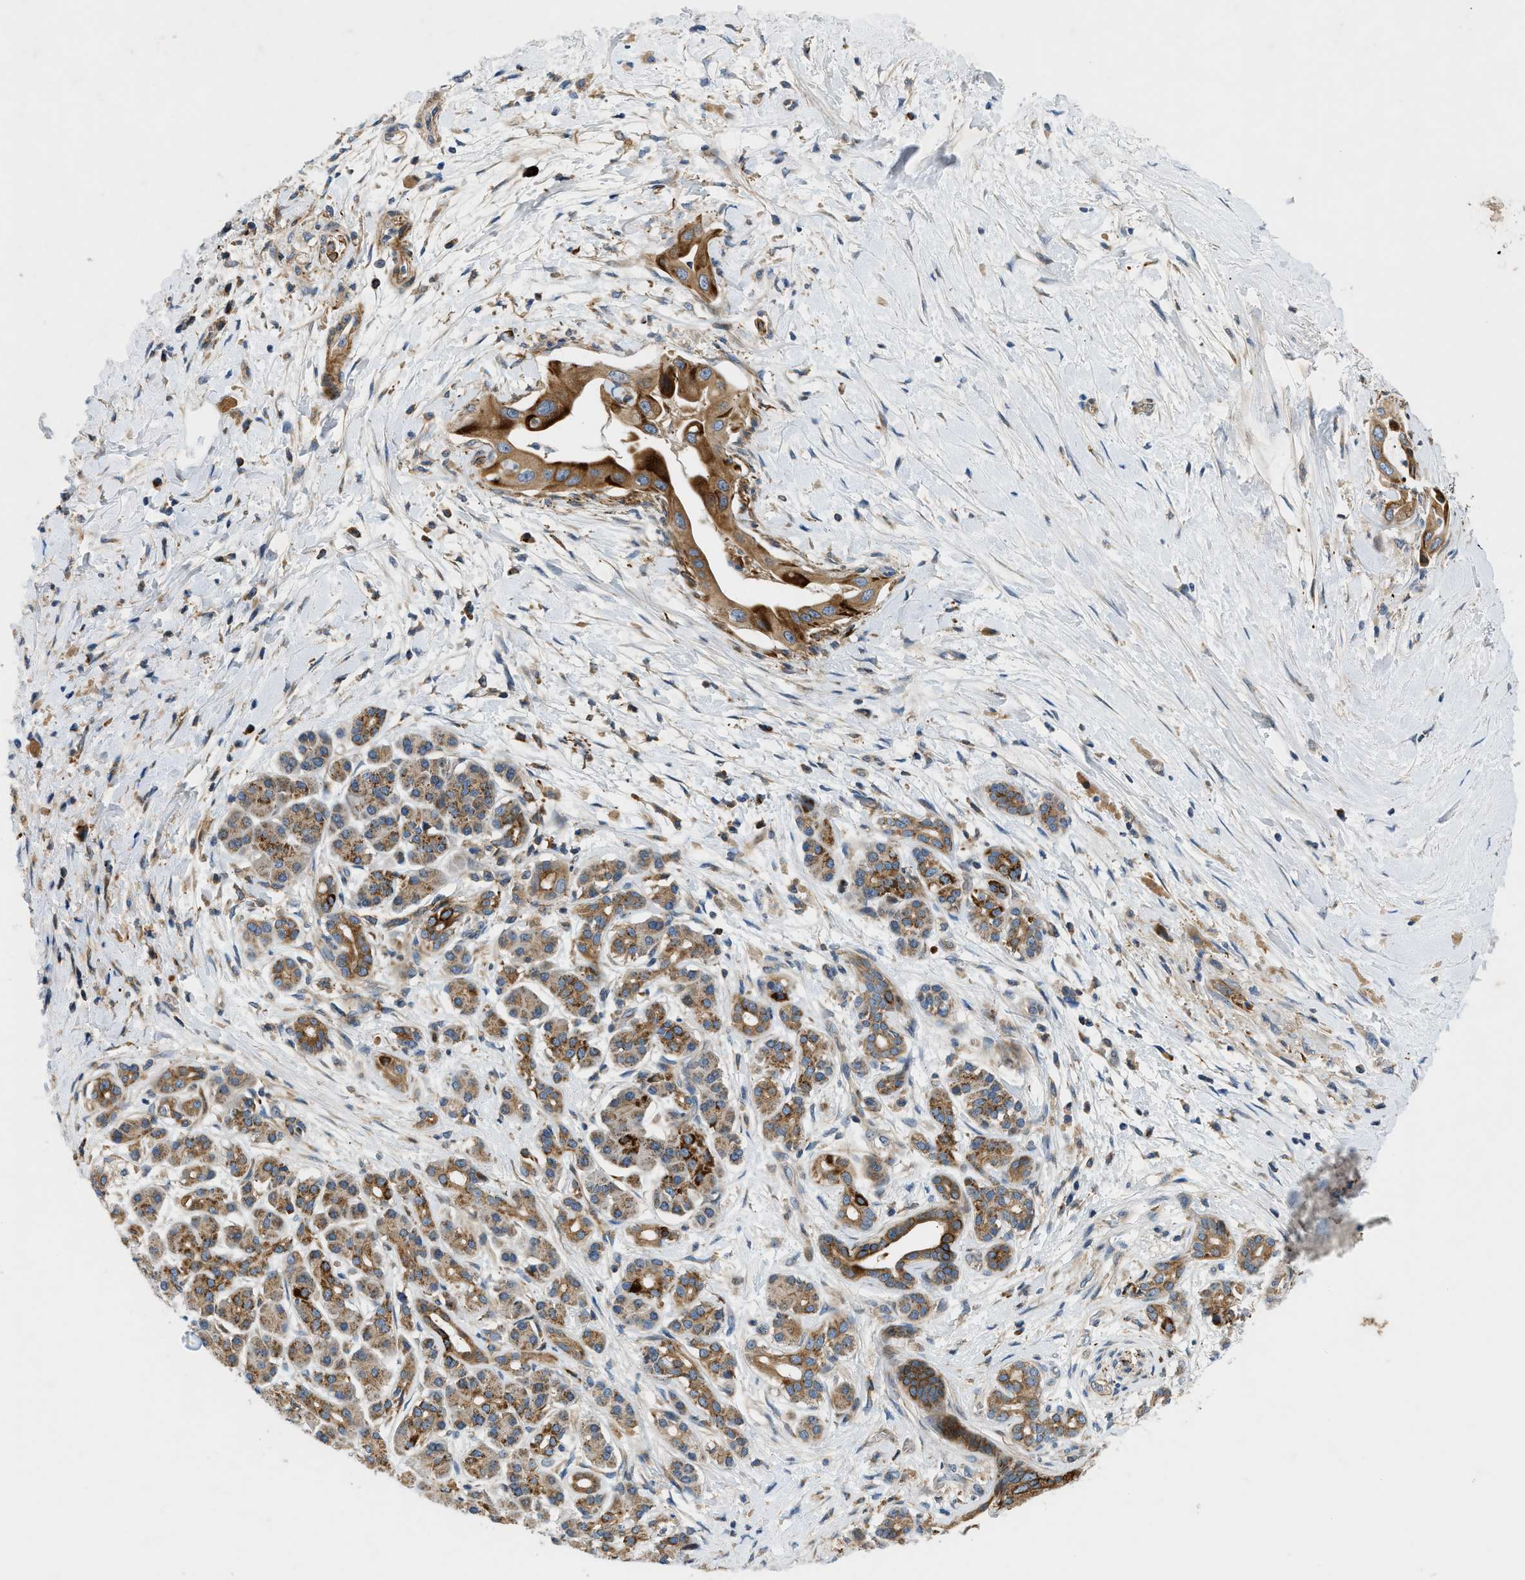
{"staining": {"intensity": "moderate", "quantity": ">75%", "location": "cytoplasmic/membranous"}, "tissue": "pancreatic cancer", "cell_type": "Tumor cells", "image_type": "cancer", "snomed": [{"axis": "morphology", "description": "Adenocarcinoma, NOS"}, {"axis": "topography", "description": "Pancreas"}], "caption": "IHC (DAB (3,3'-diaminobenzidine)) staining of pancreatic cancer displays moderate cytoplasmic/membranous protein positivity in approximately >75% of tumor cells.", "gene": "DHODH", "patient": {"sex": "male", "age": 55}}